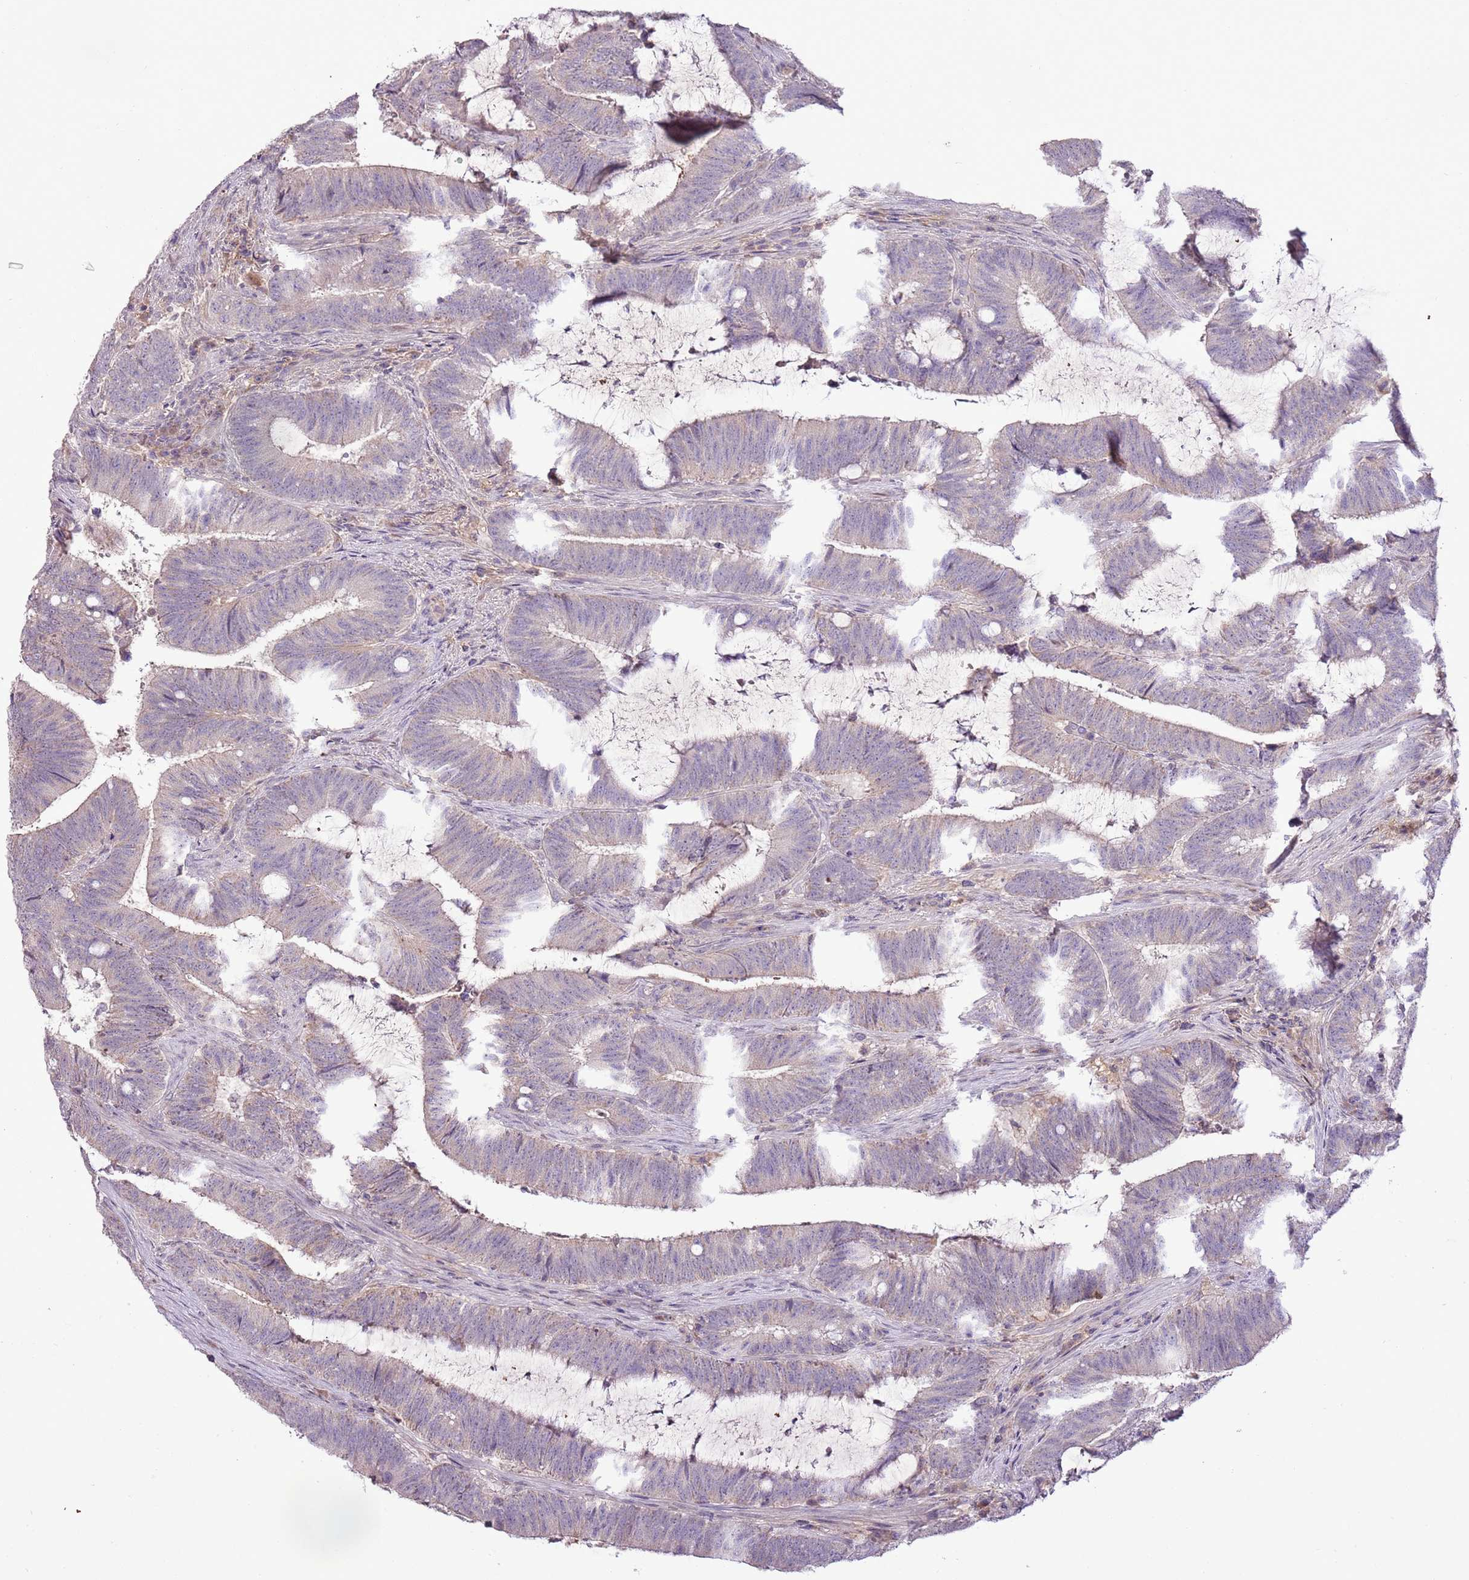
{"staining": {"intensity": "weak", "quantity": "<25%", "location": "cytoplasmic/membranous"}, "tissue": "colorectal cancer", "cell_type": "Tumor cells", "image_type": "cancer", "snomed": [{"axis": "morphology", "description": "Adenocarcinoma, NOS"}, {"axis": "topography", "description": "Colon"}], "caption": "An image of colorectal cancer stained for a protein displays no brown staining in tumor cells. (DAB (3,3'-diaminobenzidine) immunohistochemistry (IHC) visualized using brightfield microscopy, high magnification).", "gene": "CMKLR1", "patient": {"sex": "female", "age": 43}}